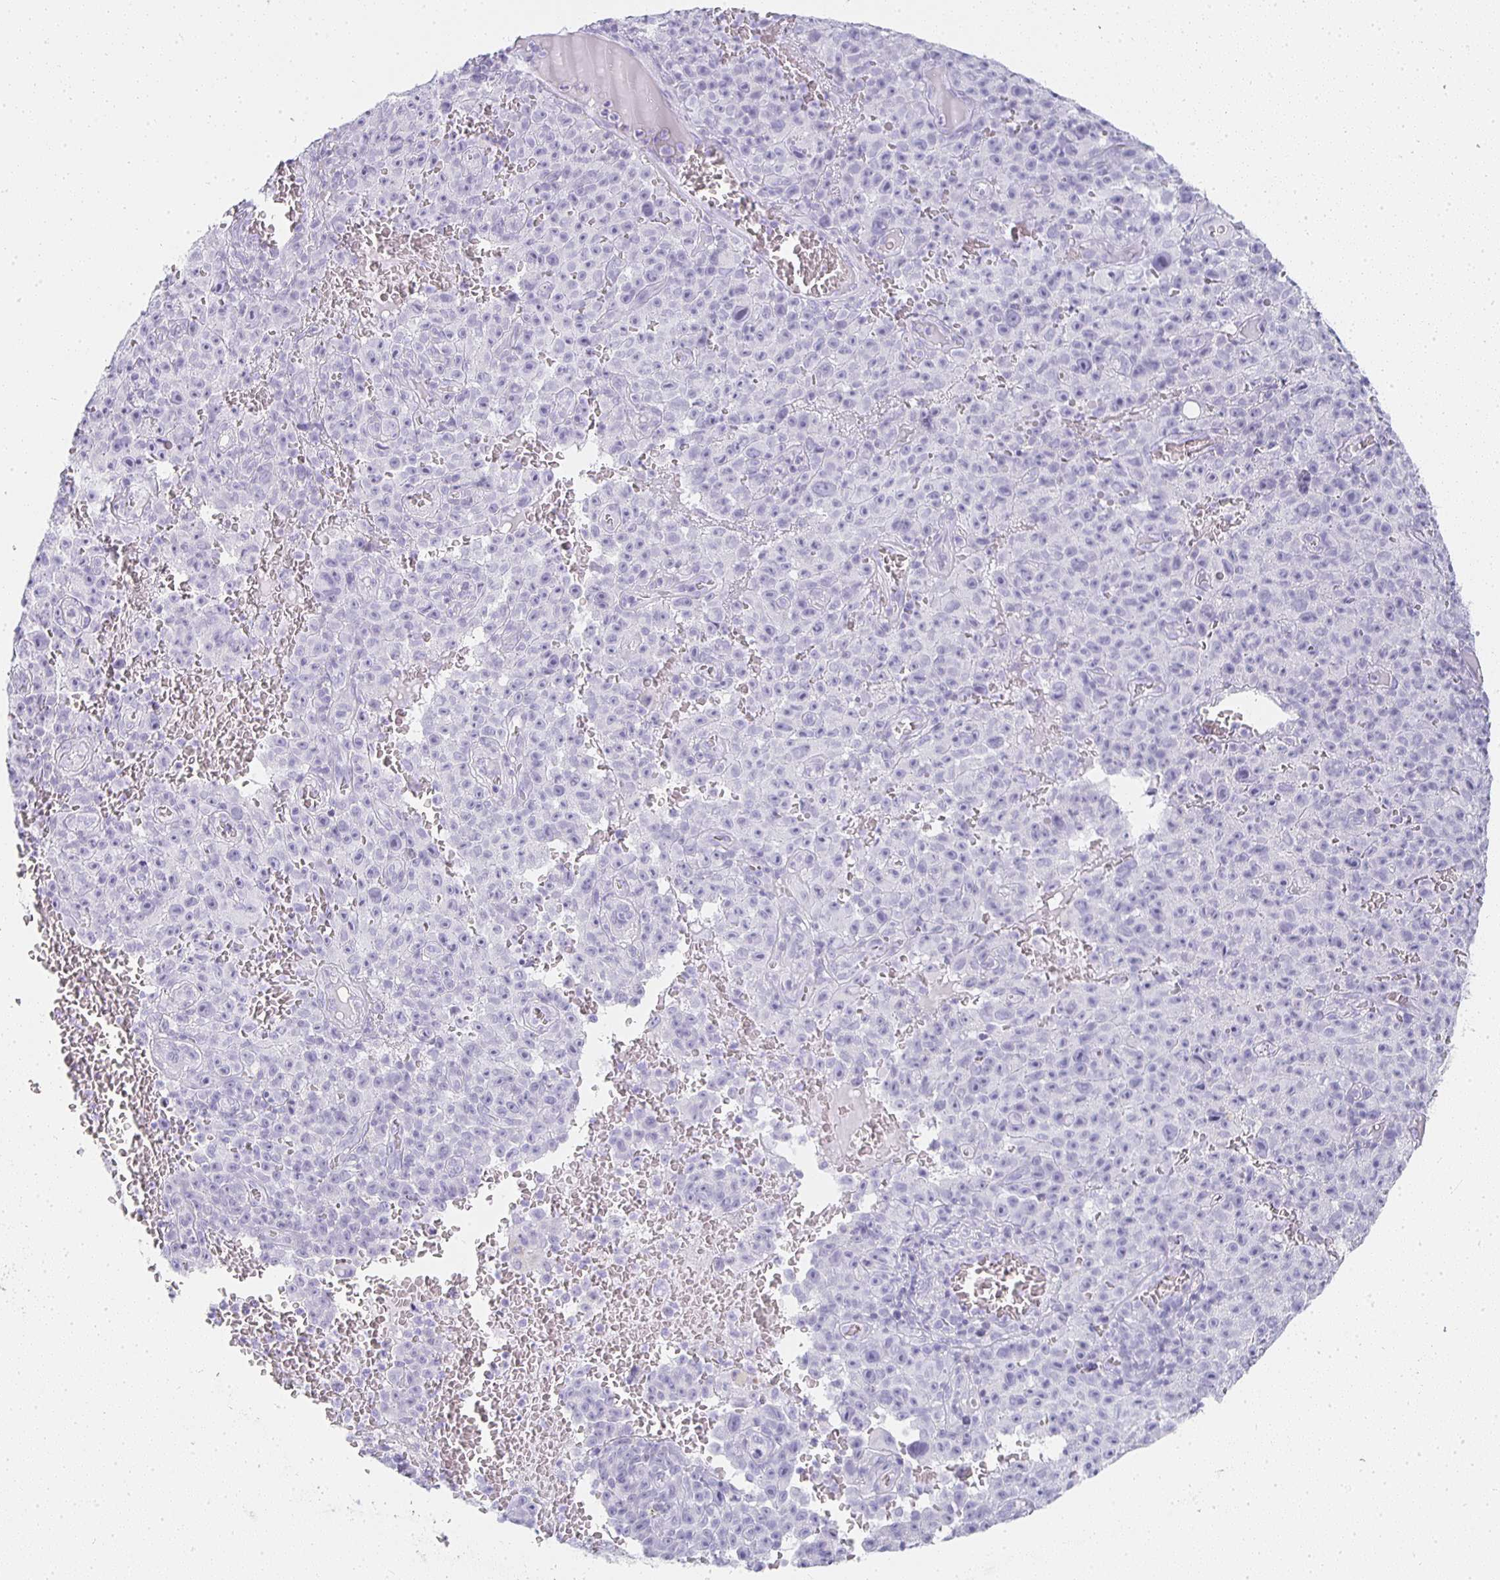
{"staining": {"intensity": "negative", "quantity": "none", "location": "none"}, "tissue": "melanoma", "cell_type": "Tumor cells", "image_type": "cancer", "snomed": [{"axis": "morphology", "description": "Malignant melanoma, NOS"}, {"axis": "topography", "description": "Skin"}], "caption": "Immunohistochemistry photomicrograph of neoplastic tissue: melanoma stained with DAB (3,3'-diaminobenzidine) exhibits no significant protein staining in tumor cells.", "gene": "TPSD1", "patient": {"sex": "female", "age": 82}}